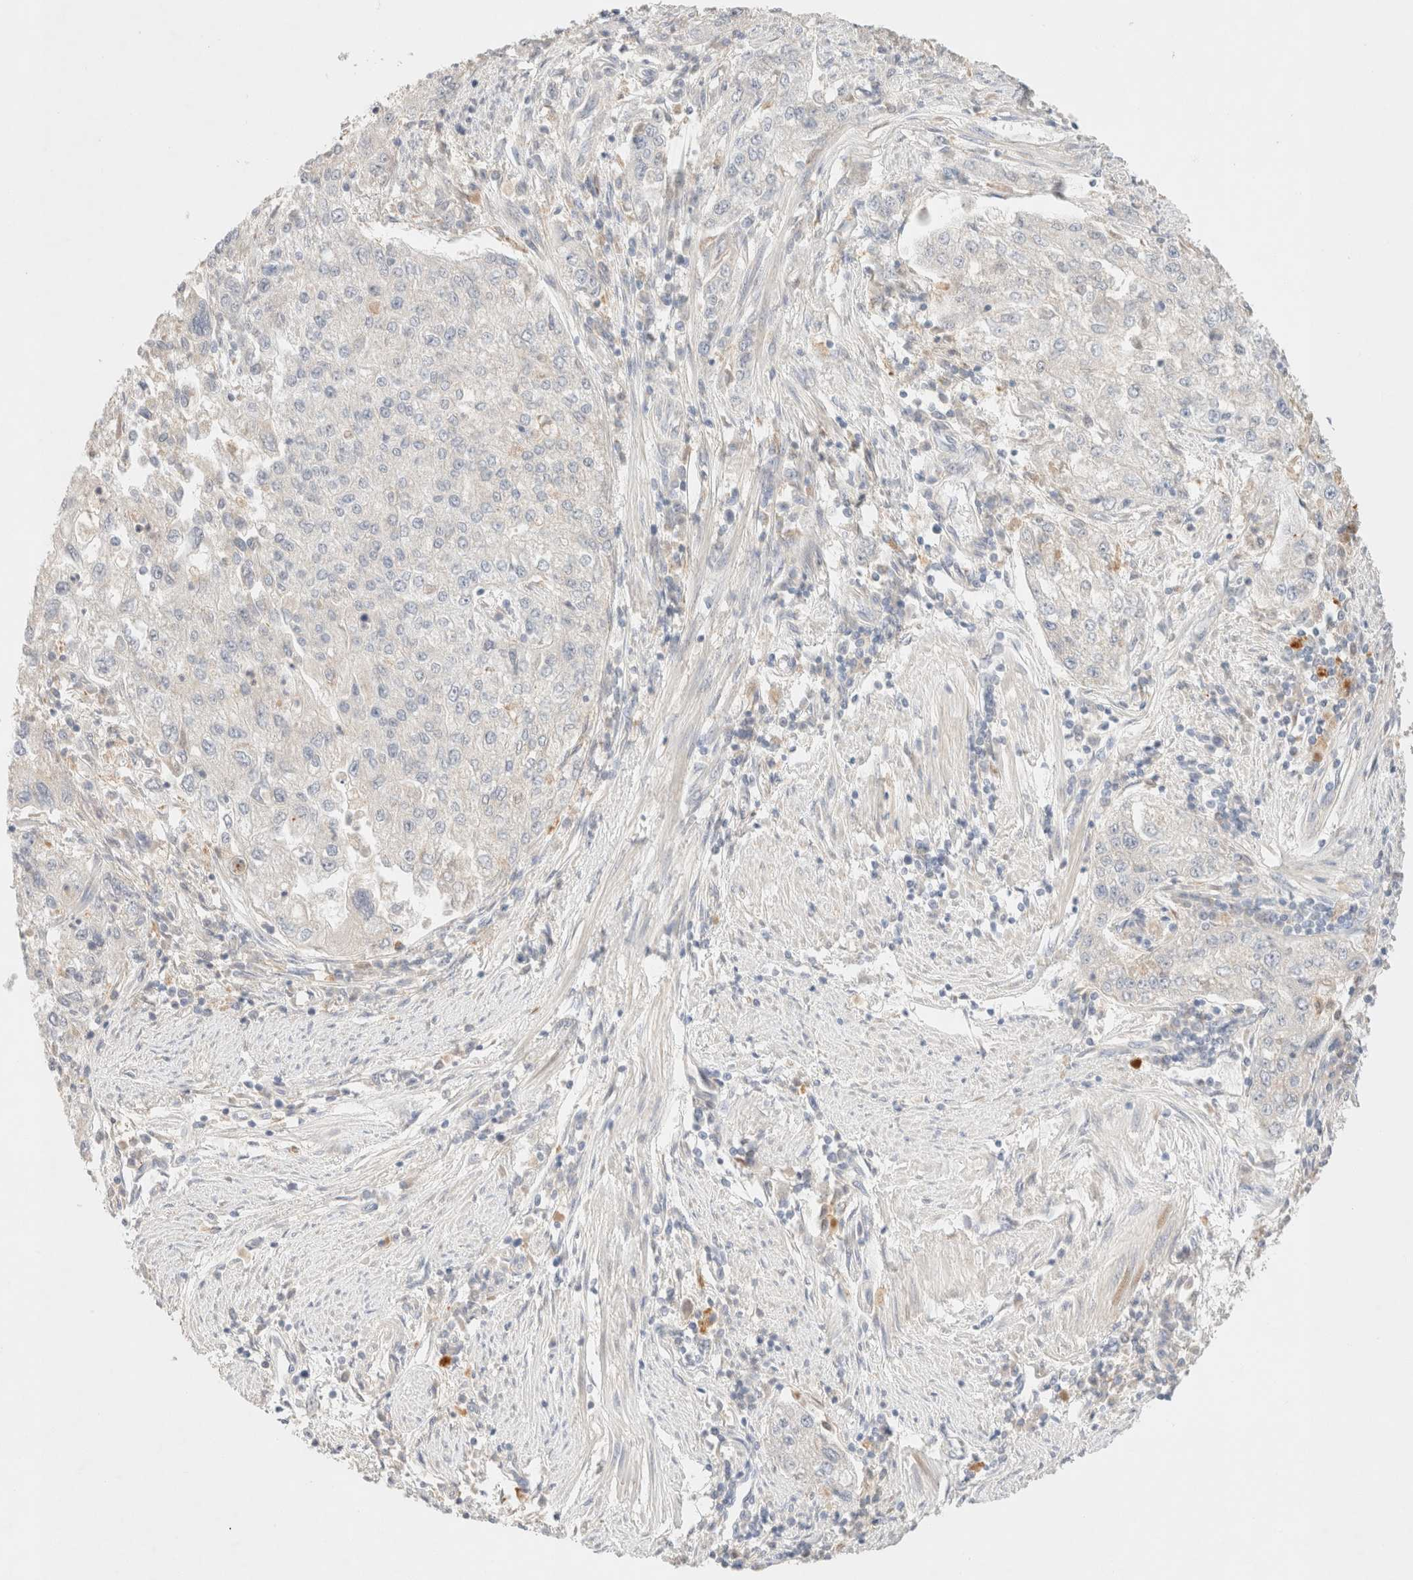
{"staining": {"intensity": "negative", "quantity": "none", "location": "none"}, "tissue": "endometrial cancer", "cell_type": "Tumor cells", "image_type": "cancer", "snomed": [{"axis": "morphology", "description": "Adenocarcinoma, NOS"}, {"axis": "topography", "description": "Endometrium"}], "caption": "The histopathology image shows no staining of tumor cells in endometrial cancer. (IHC, brightfield microscopy, high magnification).", "gene": "SNTB1", "patient": {"sex": "female", "age": 49}}